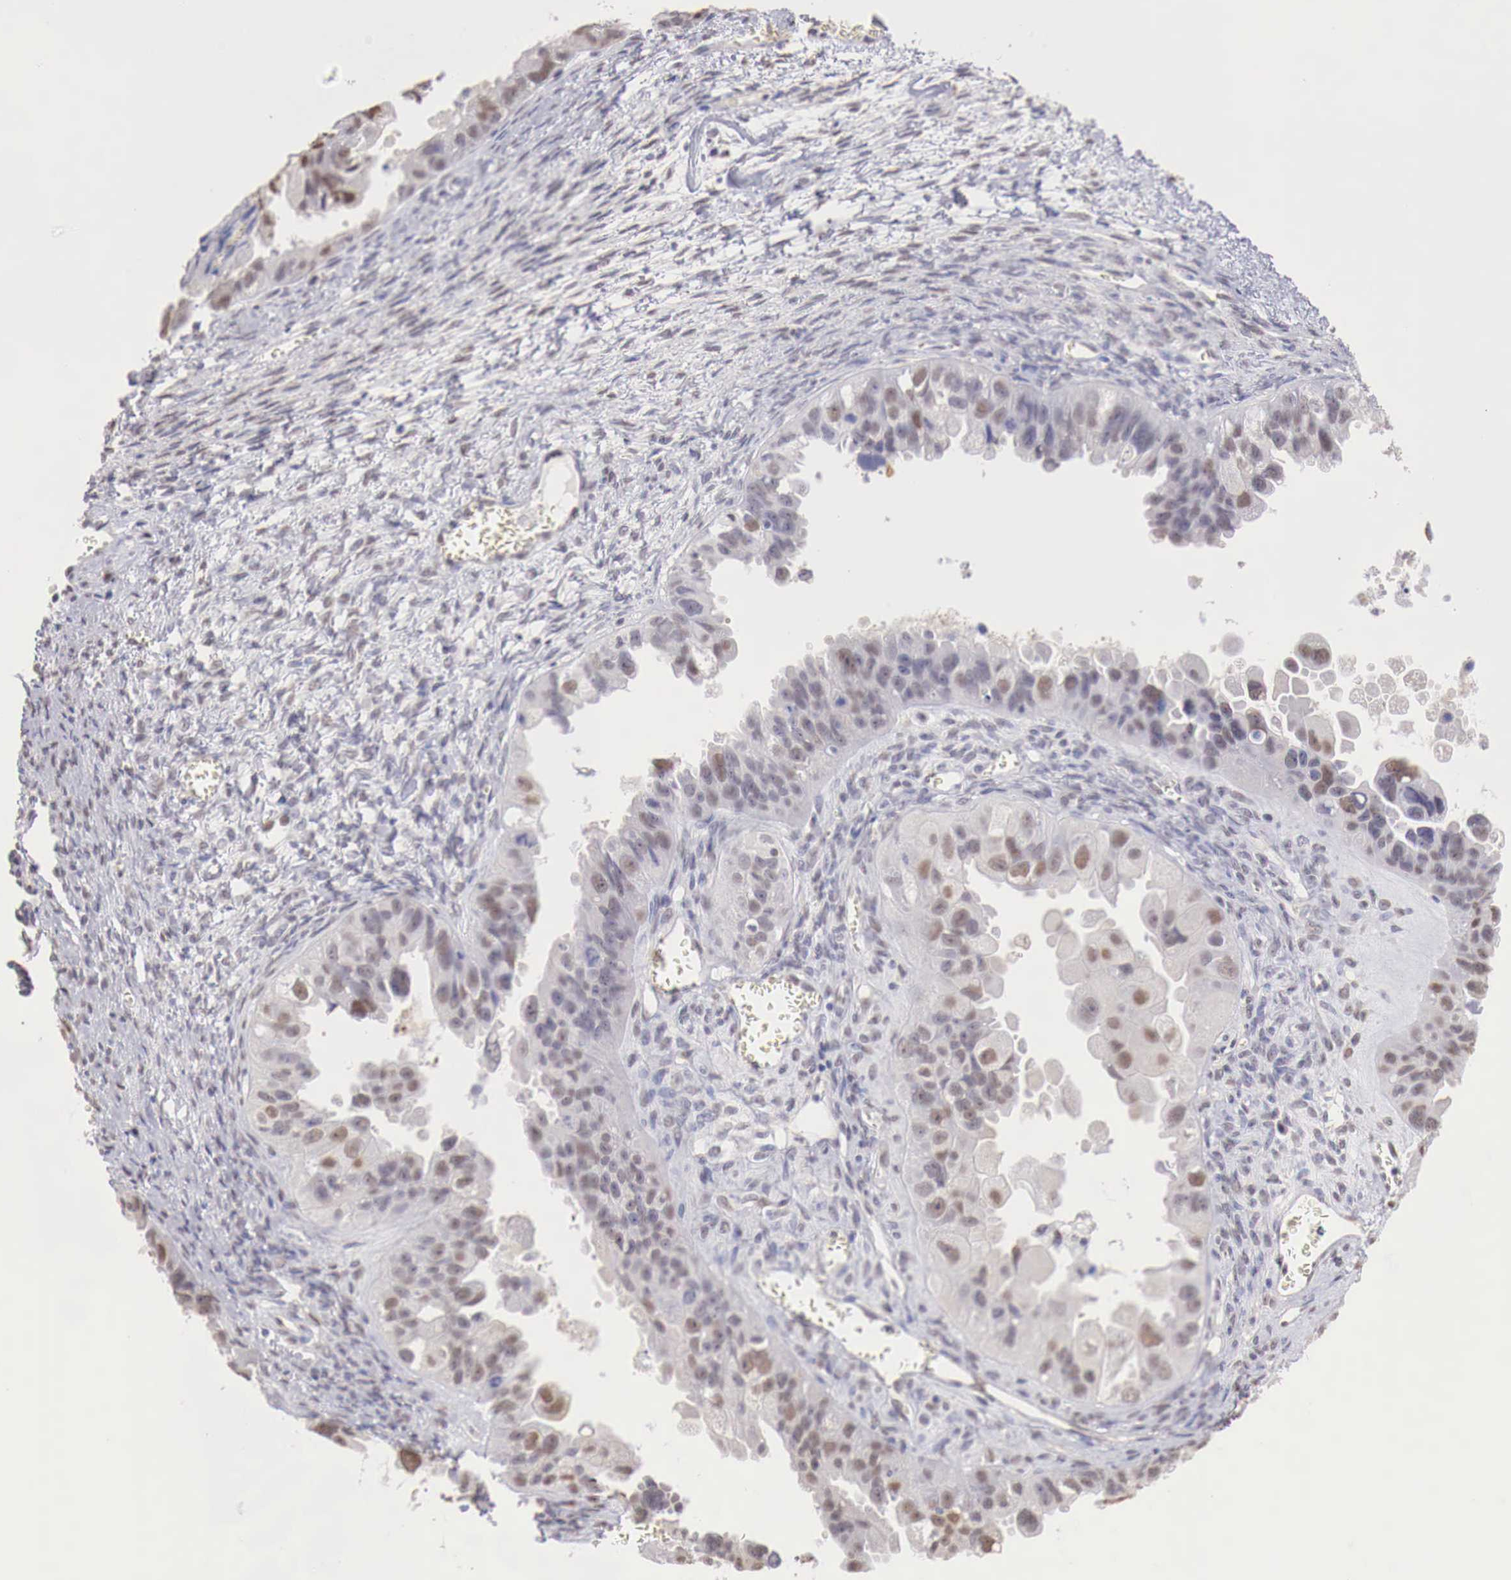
{"staining": {"intensity": "weak", "quantity": "<25%", "location": "nuclear"}, "tissue": "ovarian cancer", "cell_type": "Tumor cells", "image_type": "cancer", "snomed": [{"axis": "morphology", "description": "Carcinoma, endometroid"}, {"axis": "topography", "description": "Ovary"}], "caption": "An immunohistochemistry image of ovarian endometroid carcinoma is shown. There is no staining in tumor cells of ovarian endometroid carcinoma.", "gene": "UBA1", "patient": {"sex": "female", "age": 85}}